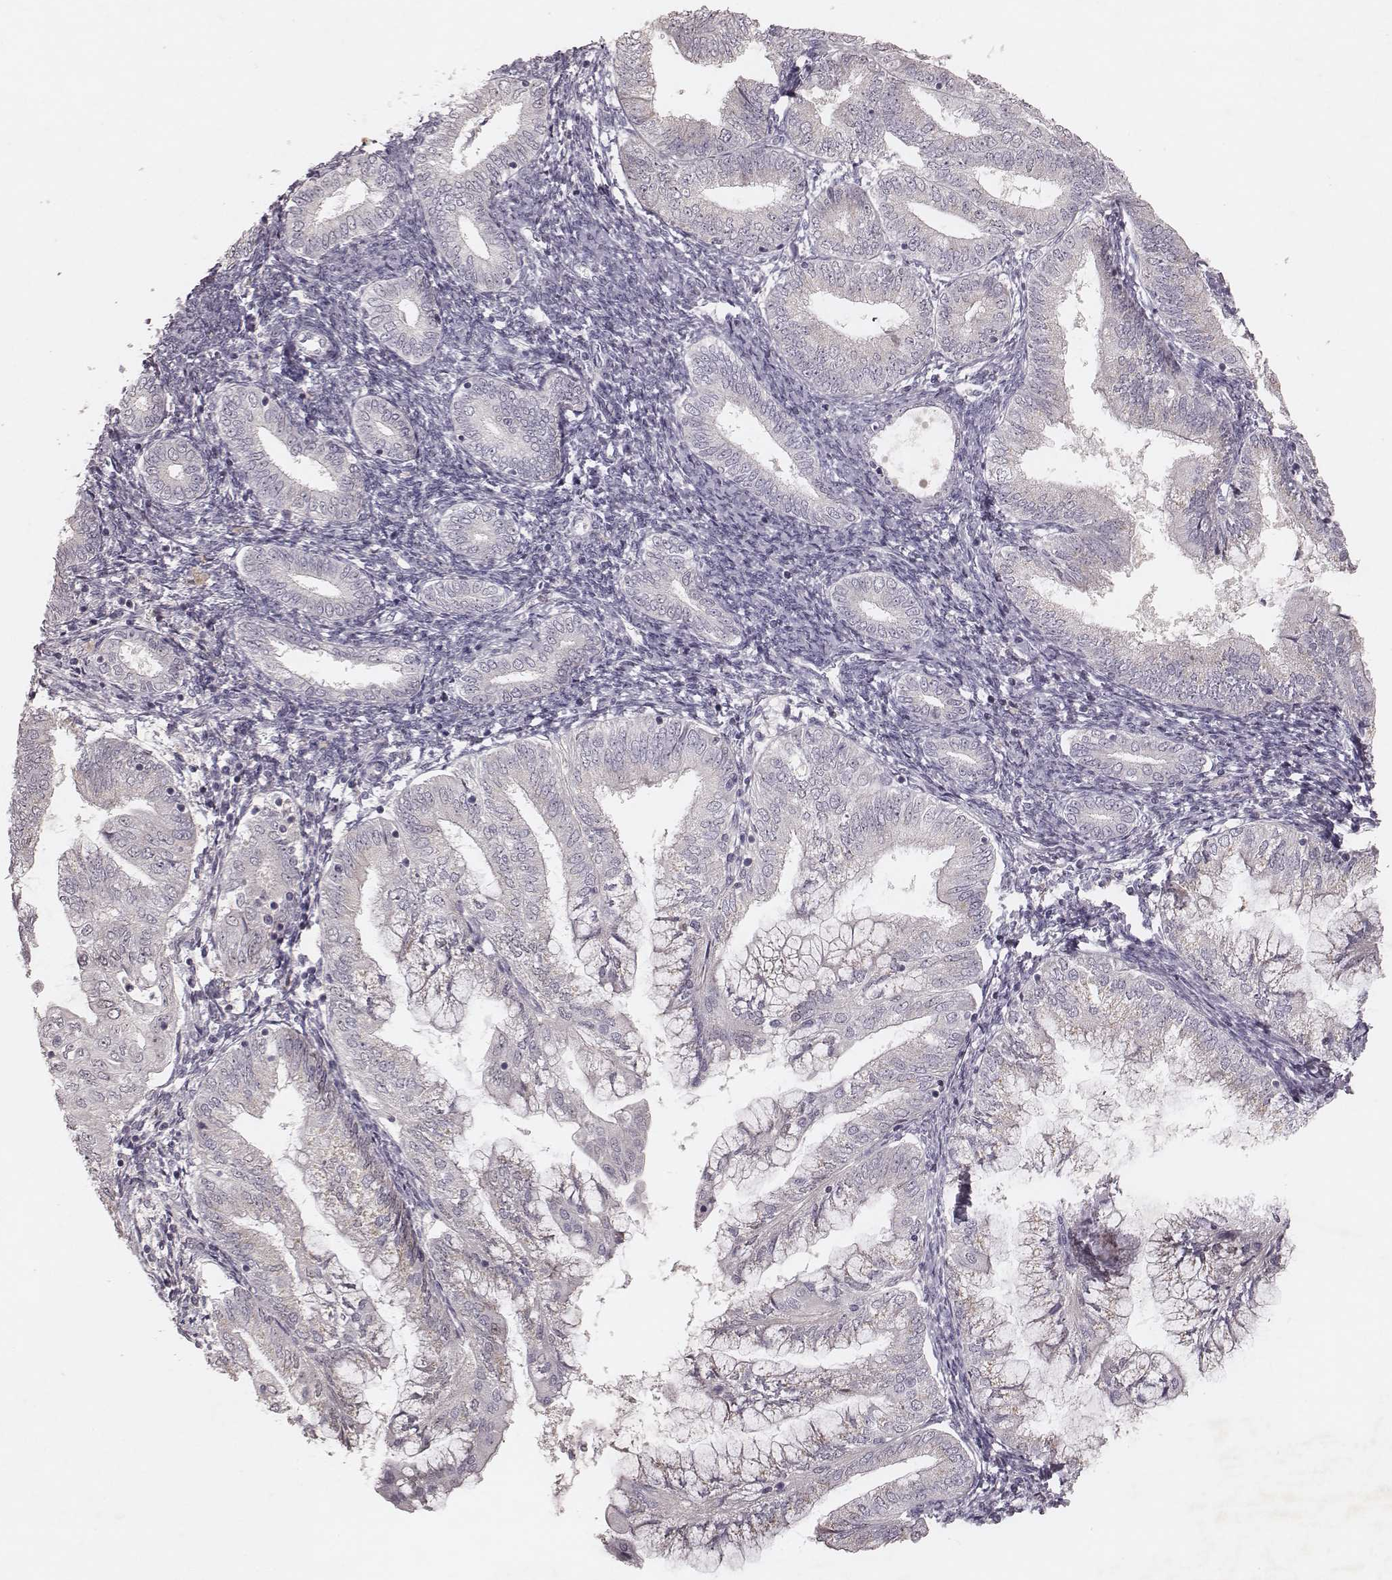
{"staining": {"intensity": "negative", "quantity": "none", "location": "none"}, "tissue": "endometrial cancer", "cell_type": "Tumor cells", "image_type": "cancer", "snomed": [{"axis": "morphology", "description": "Adenocarcinoma, NOS"}, {"axis": "topography", "description": "Endometrium"}], "caption": "This is an IHC histopathology image of human adenocarcinoma (endometrial). There is no positivity in tumor cells.", "gene": "FAM13B", "patient": {"sex": "female", "age": 55}}